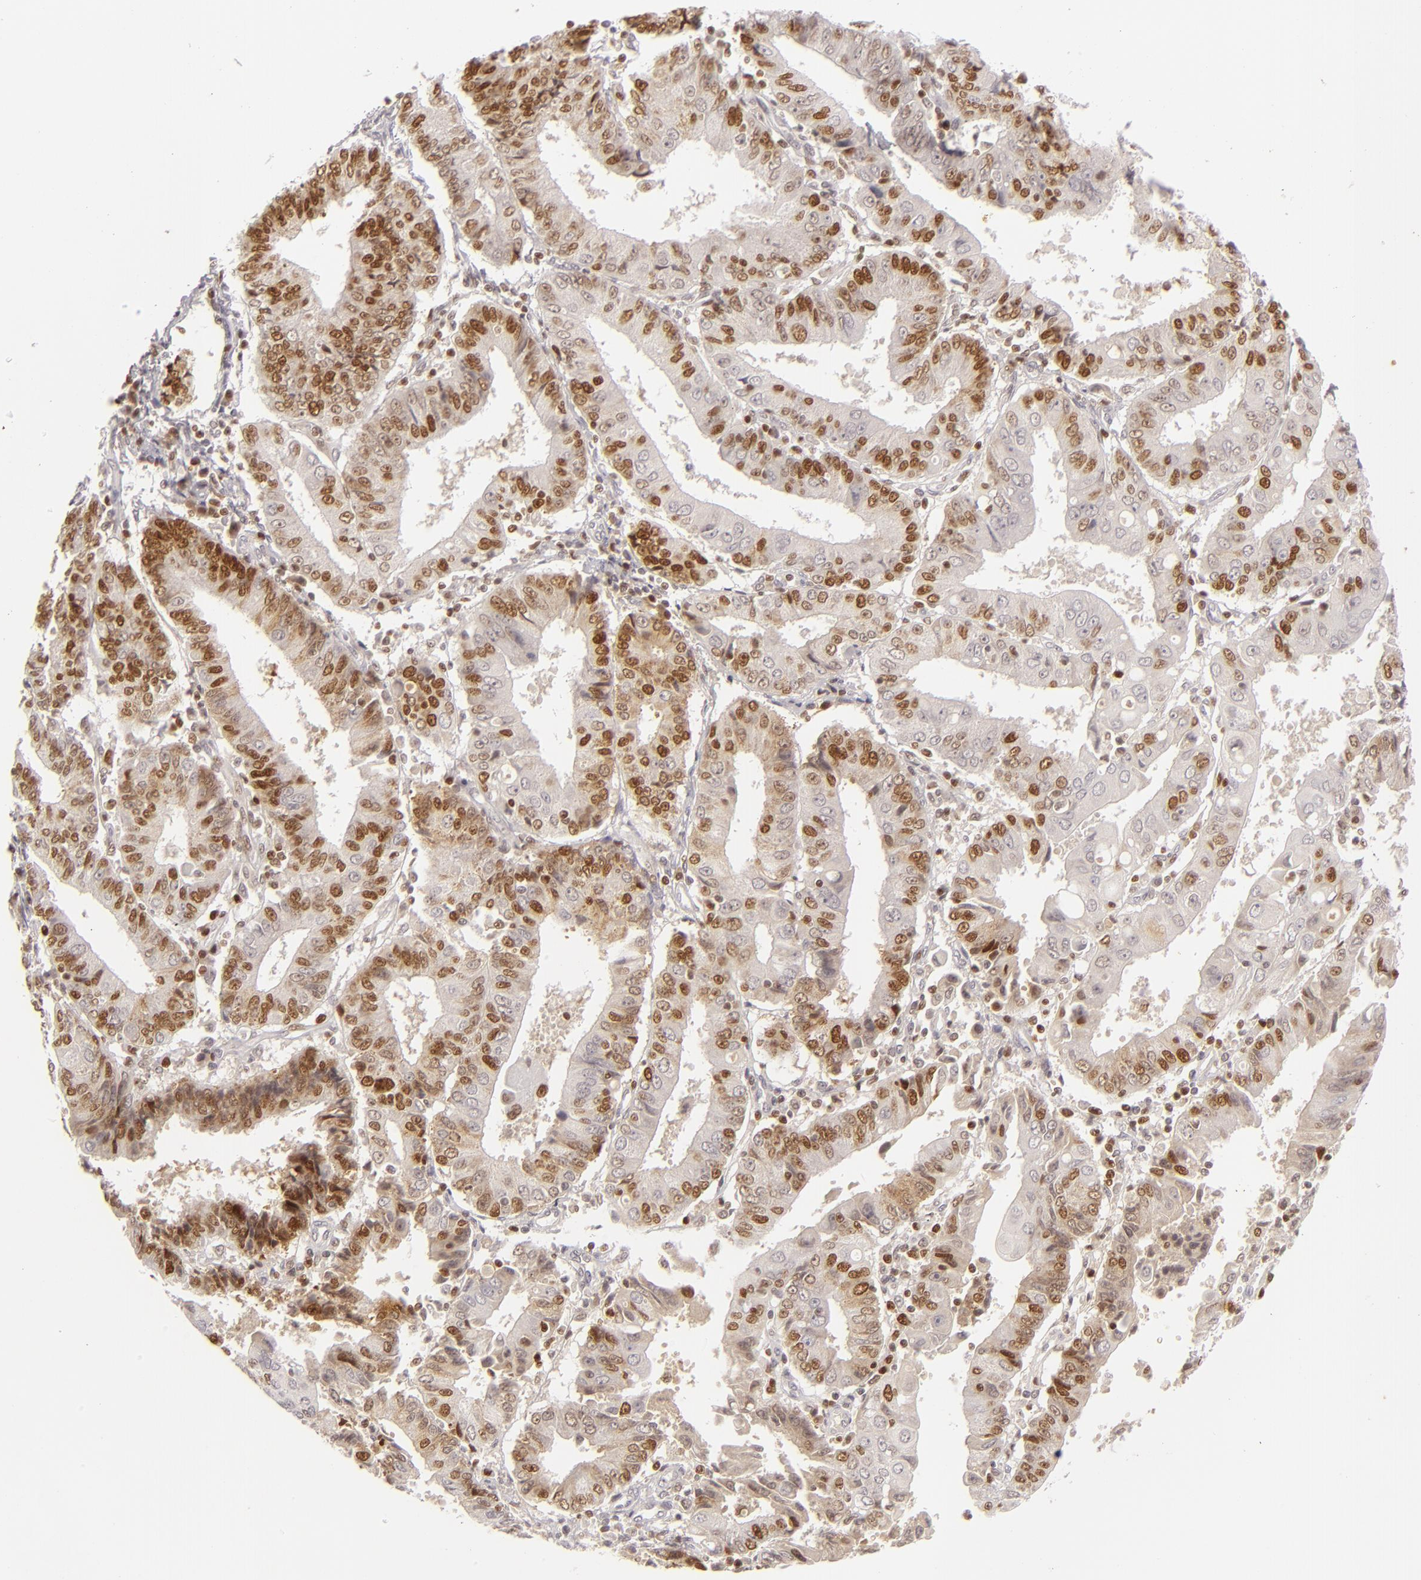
{"staining": {"intensity": "strong", "quantity": "25%-75%", "location": "nuclear"}, "tissue": "endometrial cancer", "cell_type": "Tumor cells", "image_type": "cancer", "snomed": [{"axis": "morphology", "description": "Adenocarcinoma, NOS"}, {"axis": "topography", "description": "Endometrium"}], "caption": "This histopathology image shows IHC staining of human endometrial cancer, with high strong nuclear expression in approximately 25%-75% of tumor cells.", "gene": "FEN1", "patient": {"sex": "female", "age": 75}}